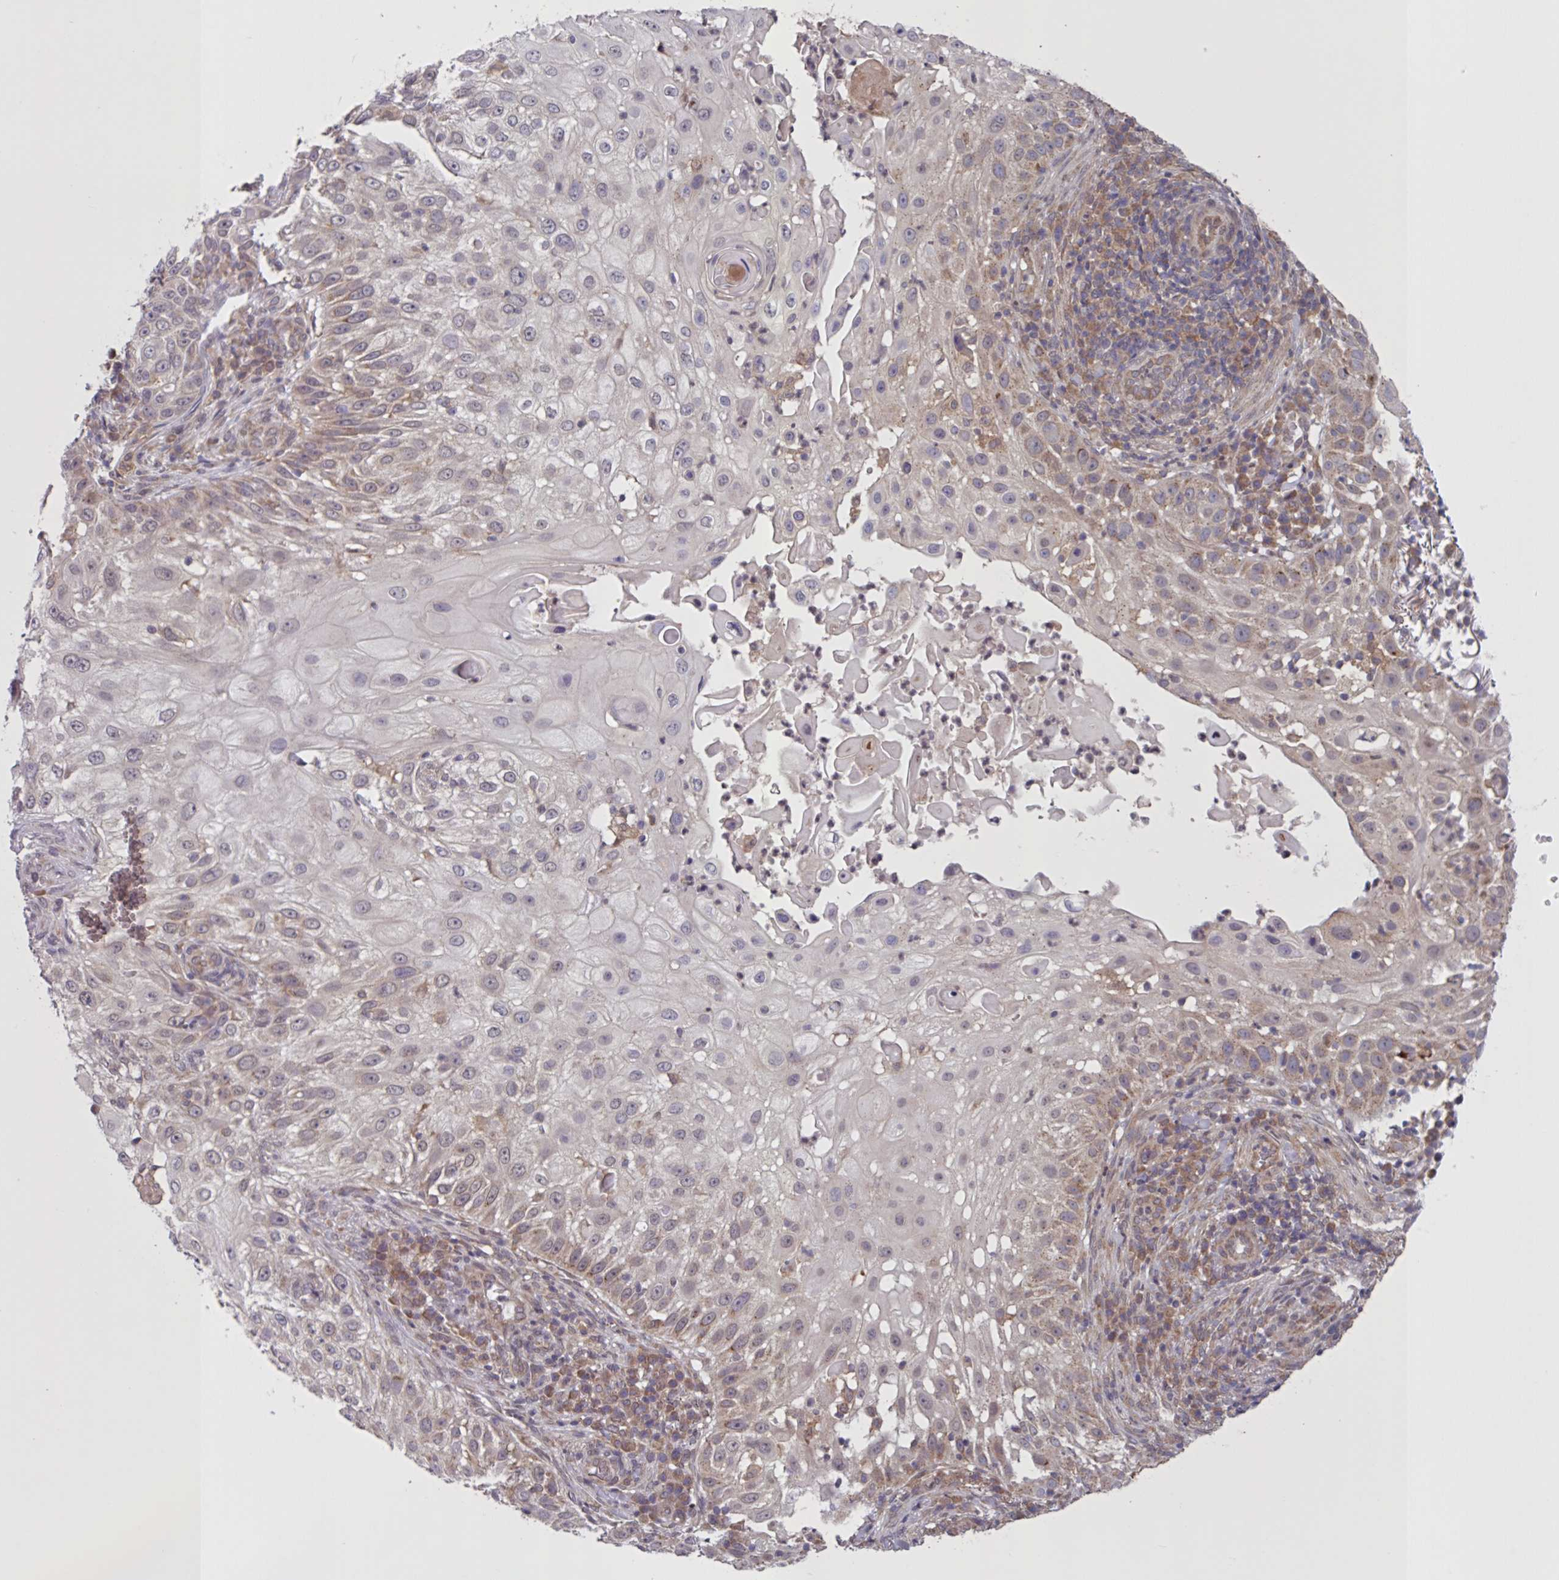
{"staining": {"intensity": "weak", "quantity": "<25%", "location": "cytoplasmic/membranous"}, "tissue": "skin cancer", "cell_type": "Tumor cells", "image_type": "cancer", "snomed": [{"axis": "morphology", "description": "Squamous cell carcinoma, NOS"}, {"axis": "topography", "description": "Skin"}], "caption": "Tumor cells show no significant protein positivity in skin squamous cell carcinoma. Nuclei are stained in blue.", "gene": "CAMLG", "patient": {"sex": "female", "age": 44}}